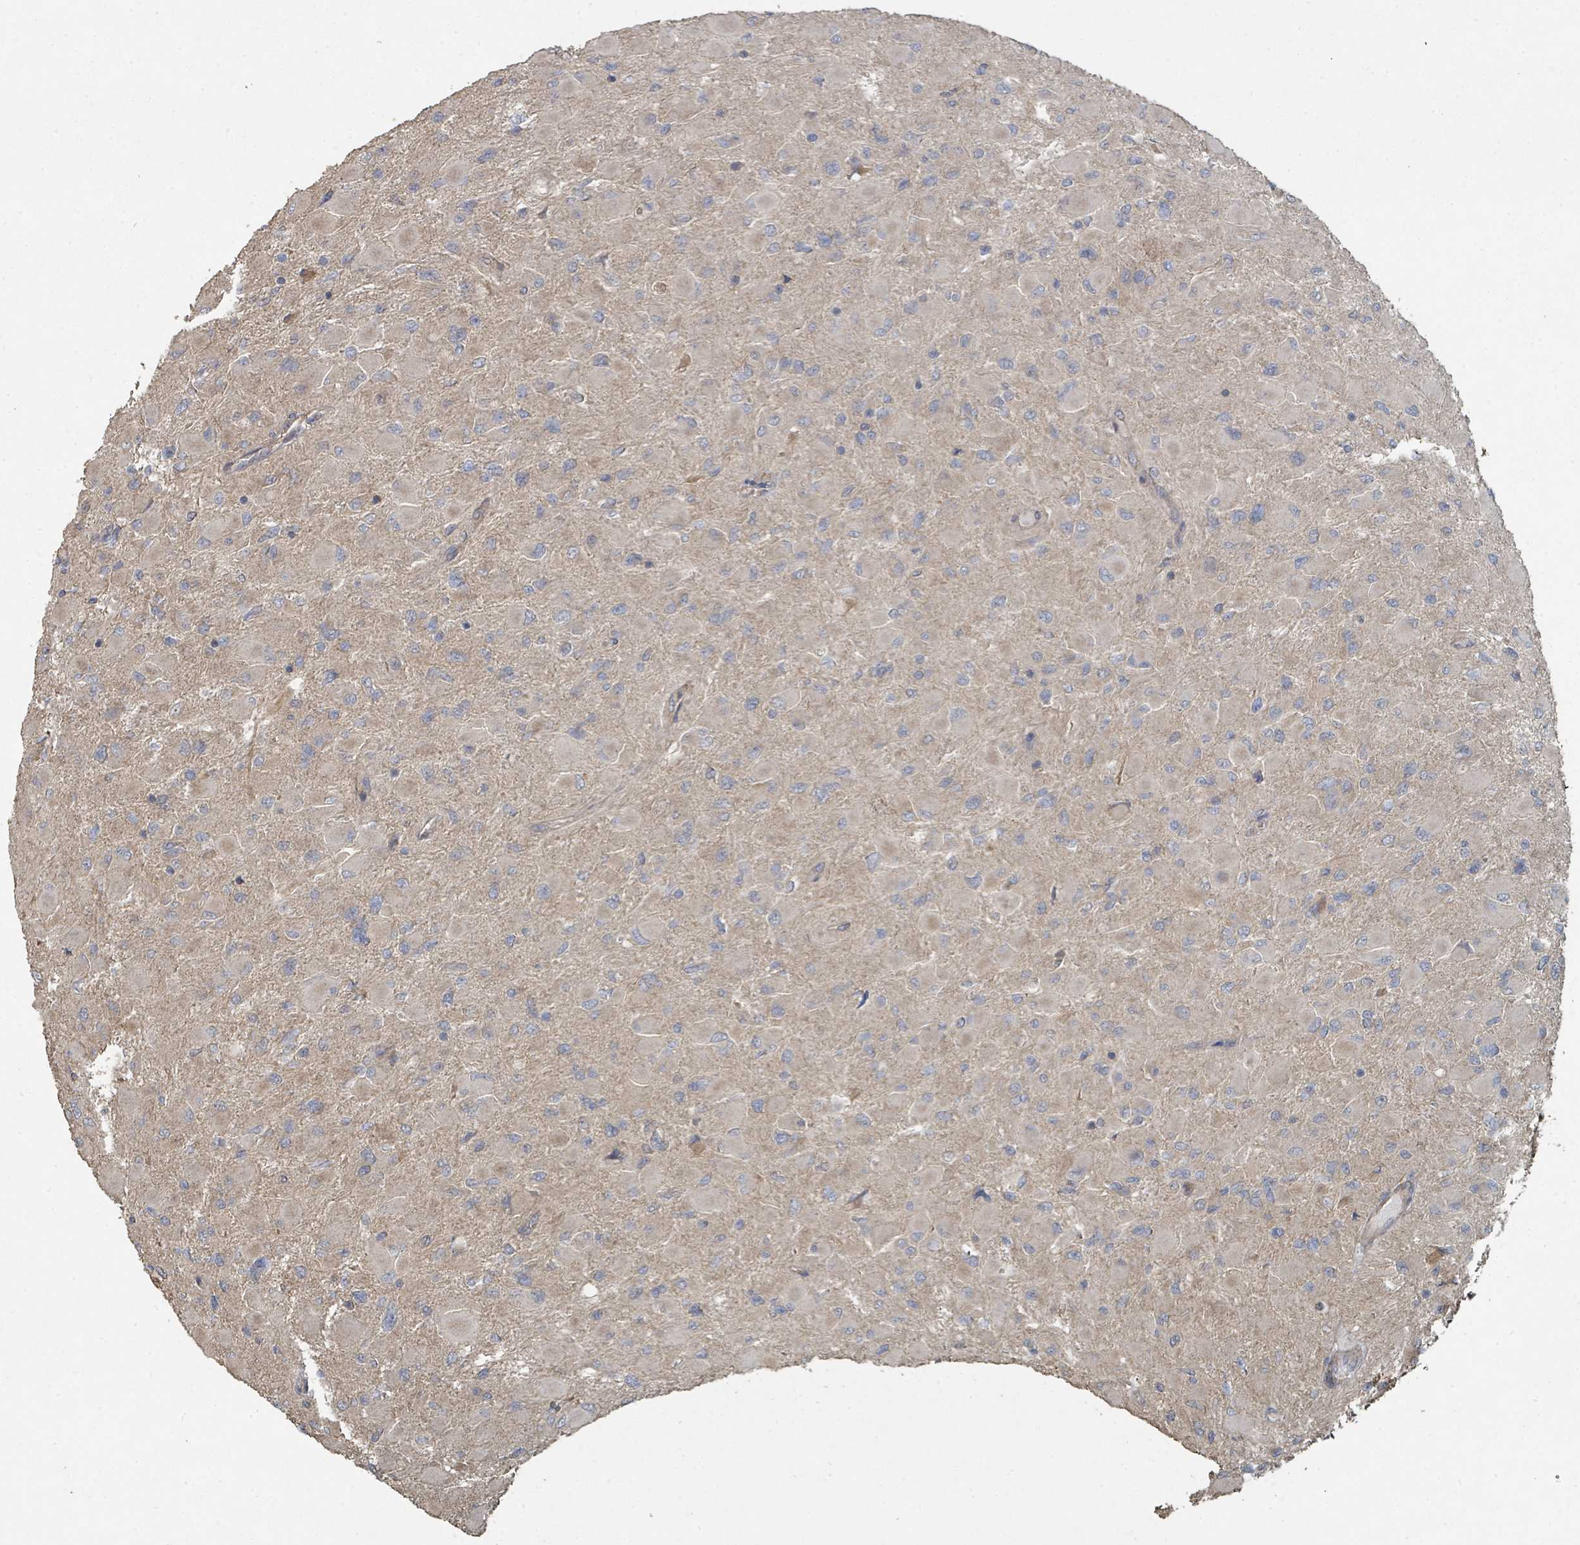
{"staining": {"intensity": "negative", "quantity": "none", "location": "none"}, "tissue": "glioma", "cell_type": "Tumor cells", "image_type": "cancer", "snomed": [{"axis": "morphology", "description": "Glioma, malignant, High grade"}, {"axis": "topography", "description": "Cerebral cortex"}], "caption": "Tumor cells show no significant protein positivity in malignant glioma (high-grade).", "gene": "WDFY1", "patient": {"sex": "female", "age": 36}}